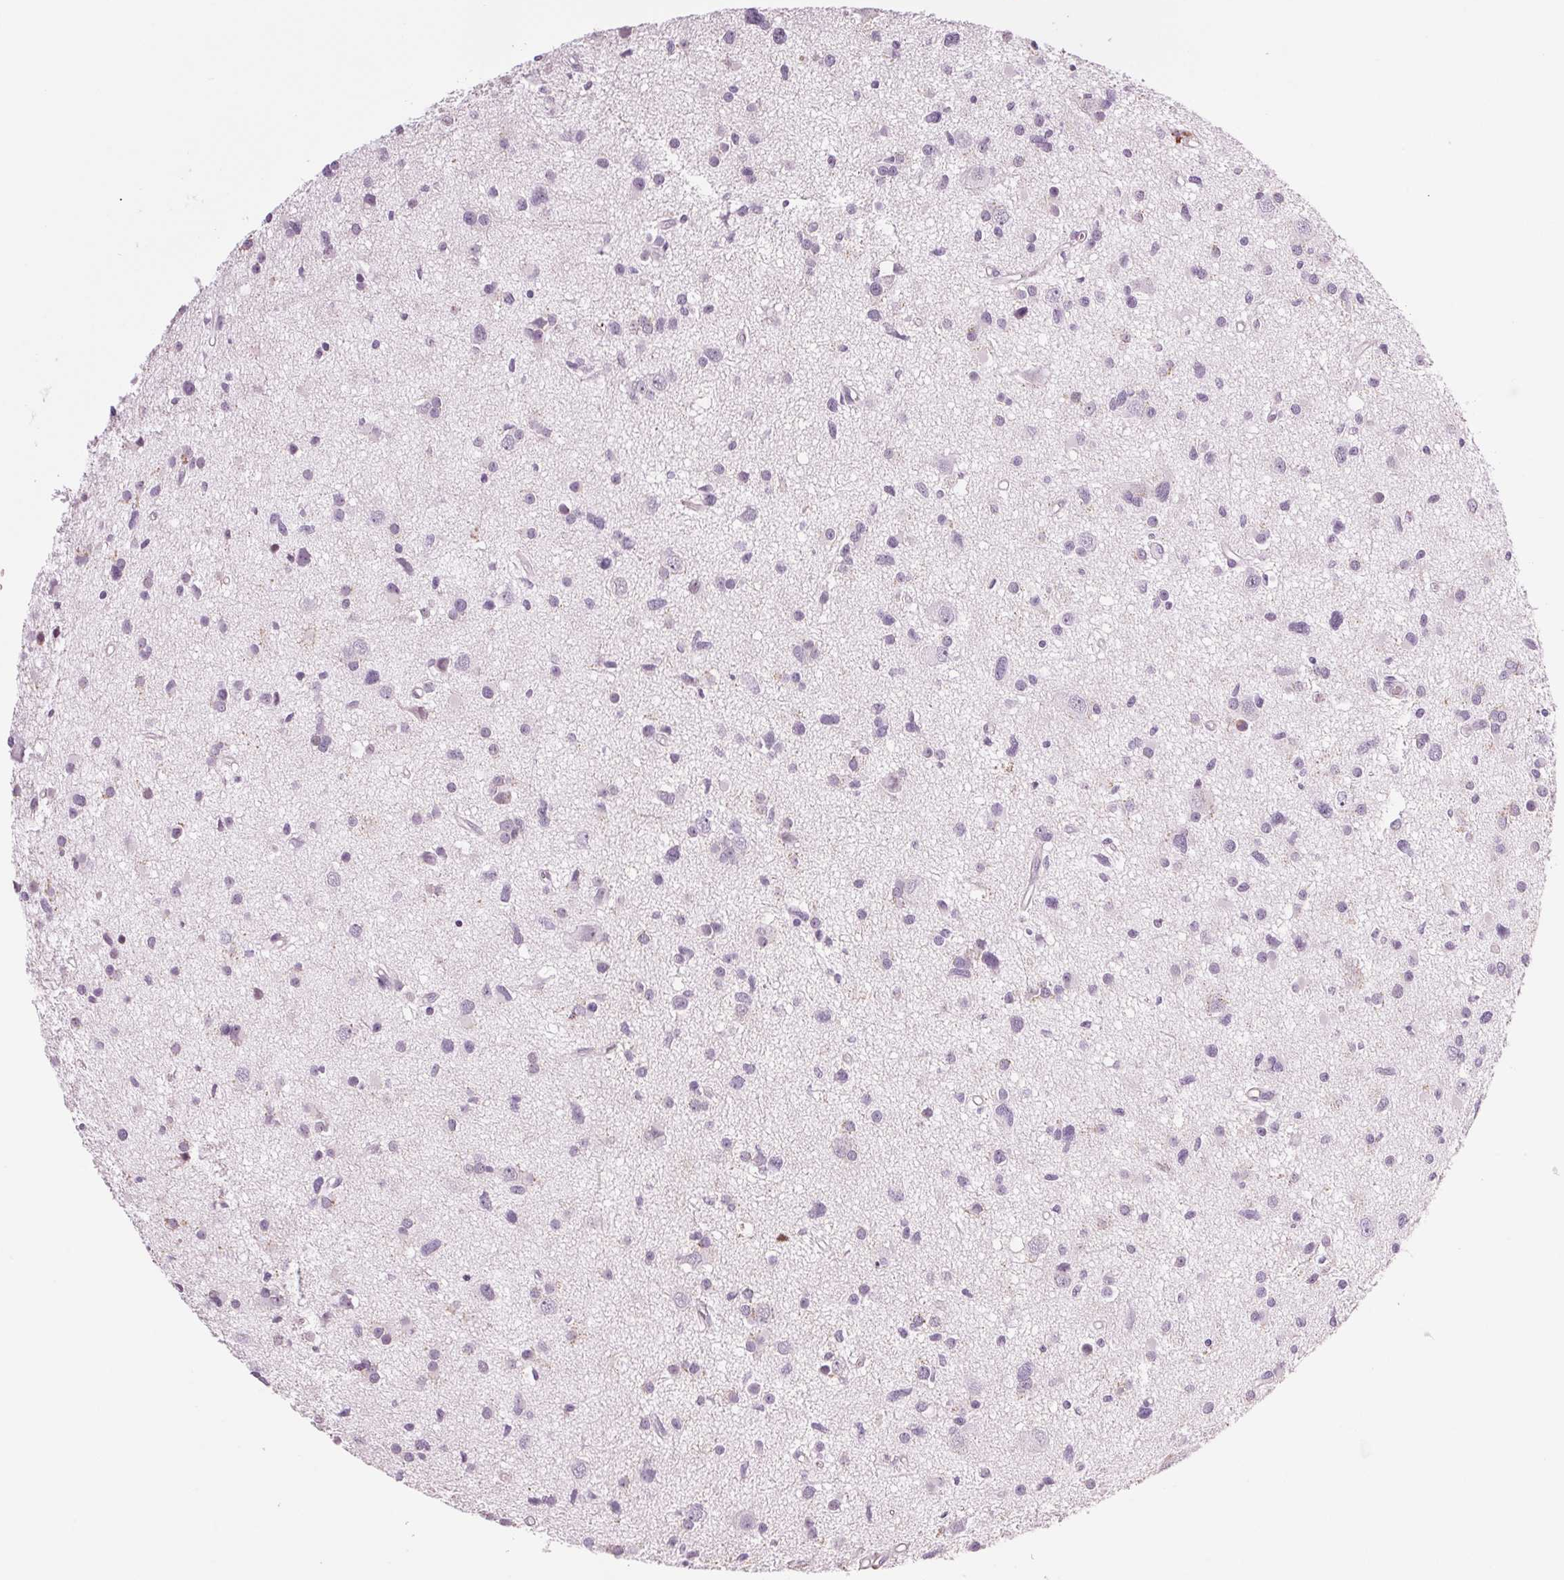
{"staining": {"intensity": "negative", "quantity": "none", "location": "none"}, "tissue": "glioma", "cell_type": "Tumor cells", "image_type": "cancer", "snomed": [{"axis": "morphology", "description": "Glioma, malignant, High grade"}, {"axis": "topography", "description": "Brain"}], "caption": "Immunohistochemical staining of human high-grade glioma (malignant) demonstrates no significant positivity in tumor cells.", "gene": "MPO", "patient": {"sex": "male", "age": 54}}